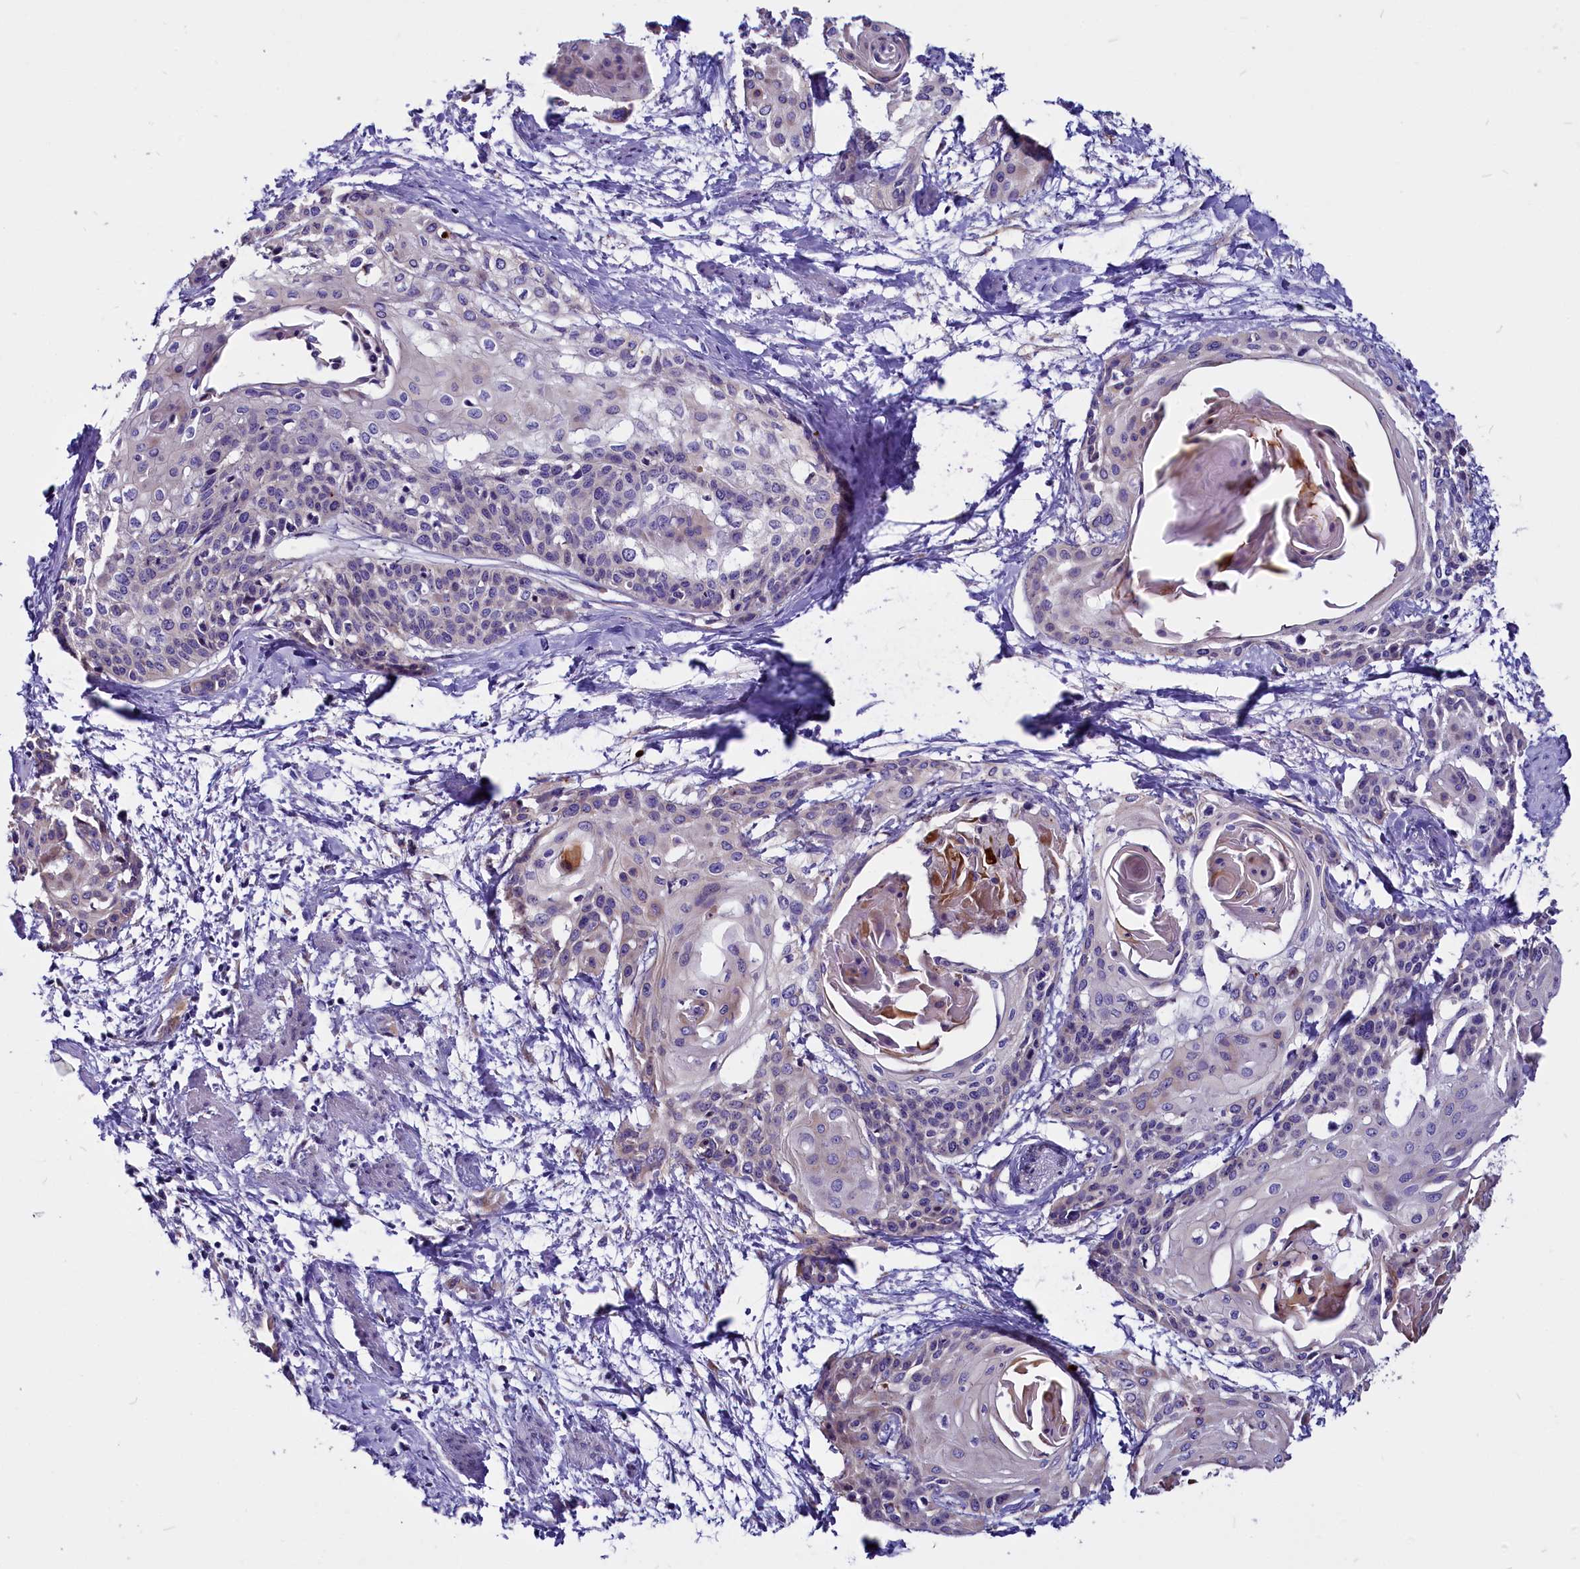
{"staining": {"intensity": "negative", "quantity": "none", "location": "none"}, "tissue": "cervical cancer", "cell_type": "Tumor cells", "image_type": "cancer", "snomed": [{"axis": "morphology", "description": "Squamous cell carcinoma, NOS"}, {"axis": "topography", "description": "Cervix"}], "caption": "This is an immunohistochemistry (IHC) photomicrograph of cervical cancer (squamous cell carcinoma). There is no staining in tumor cells.", "gene": "CEP170", "patient": {"sex": "female", "age": 57}}